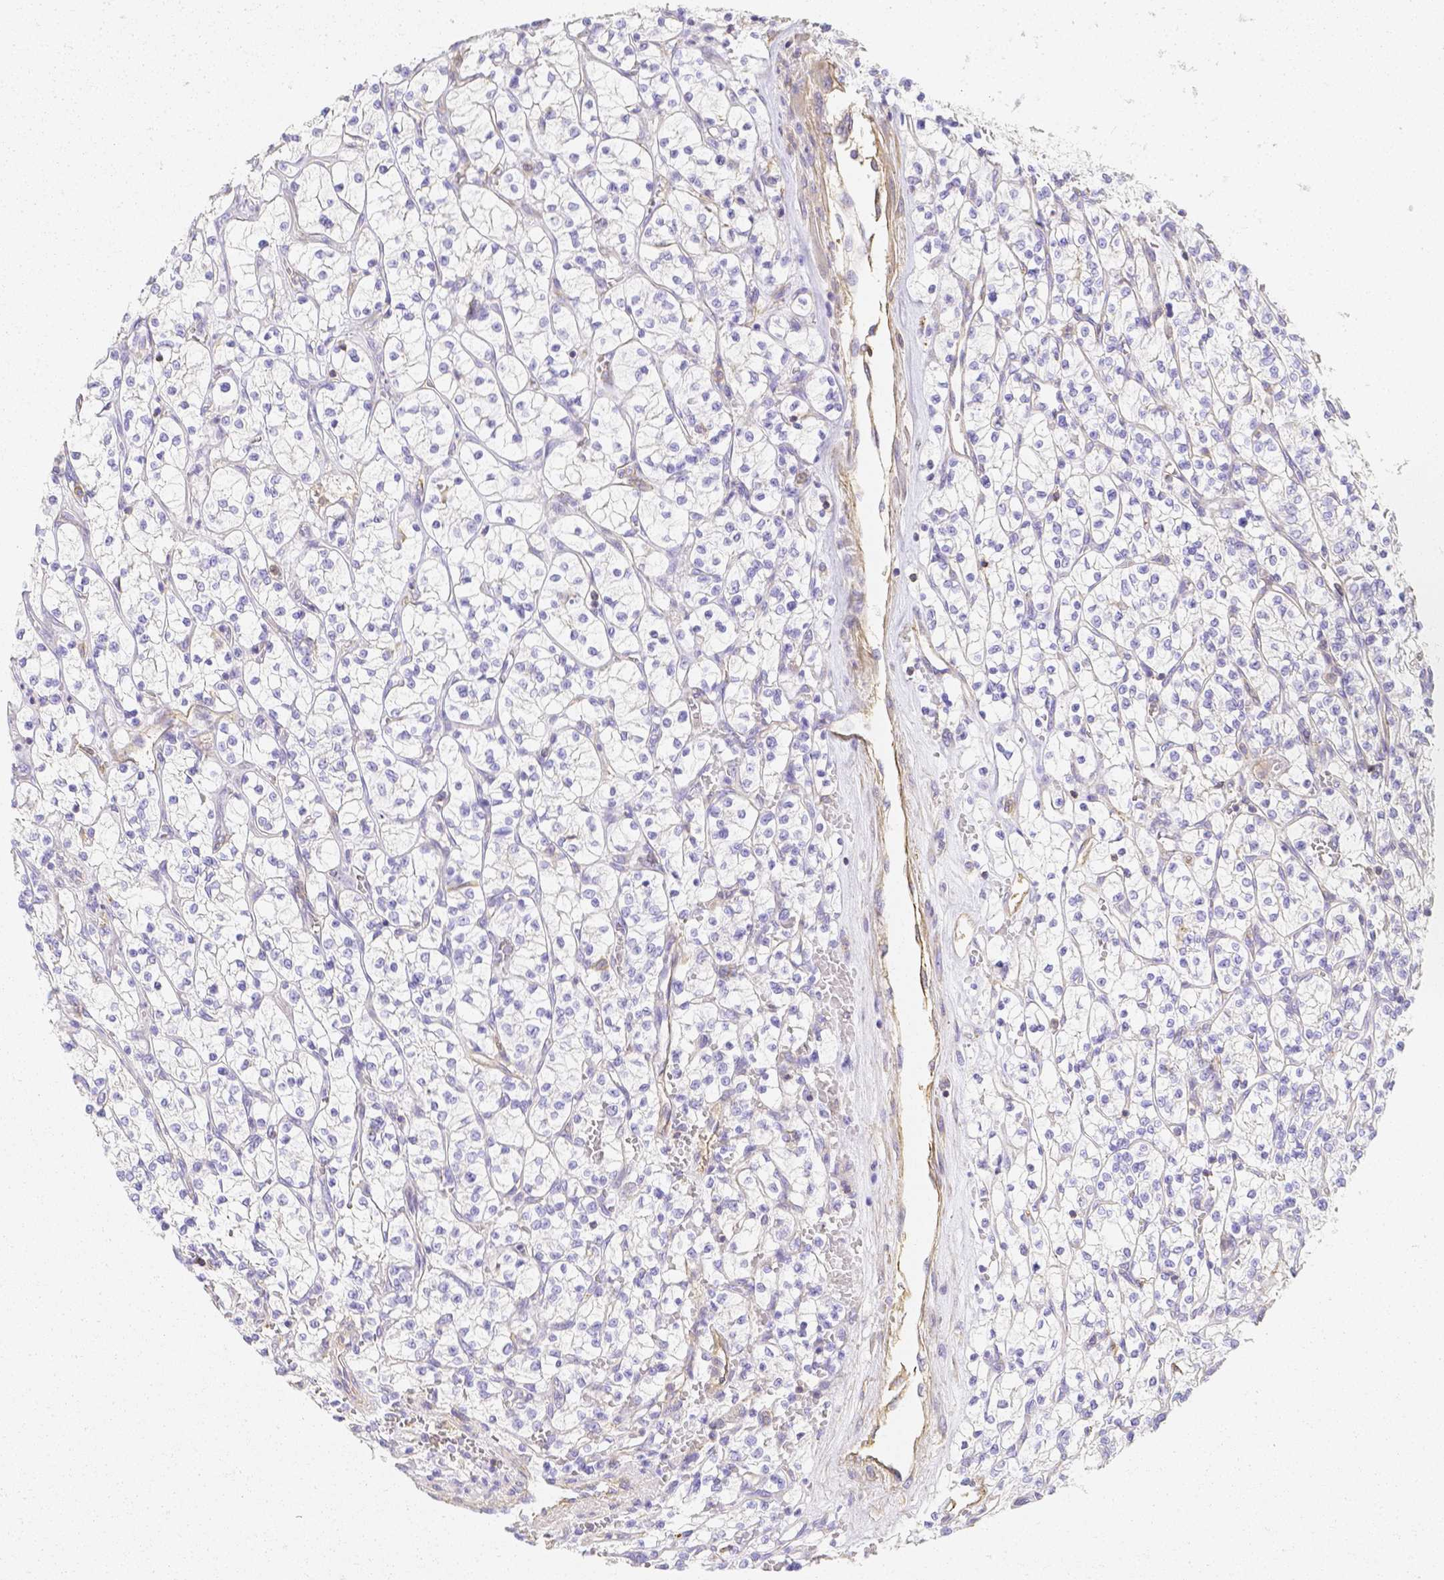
{"staining": {"intensity": "negative", "quantity": "none", "location": "none"}, "tissue": "renal cancer", "cell_type": "Tumor cells", "image_type": "cancer", "snomed": [{"axis": "morphology", "description": "Adenocarcinoma, NOS"}, {"axis": "topography", "description": "Kidney"}], "caption": "A high-resolution histopathology image shows immunohistochemistry staining of renal cancer, which demonstrates no significant expression in tumor cells.", "gene": "ASAH2", "patient": {"sex": "female", "age": 64}}